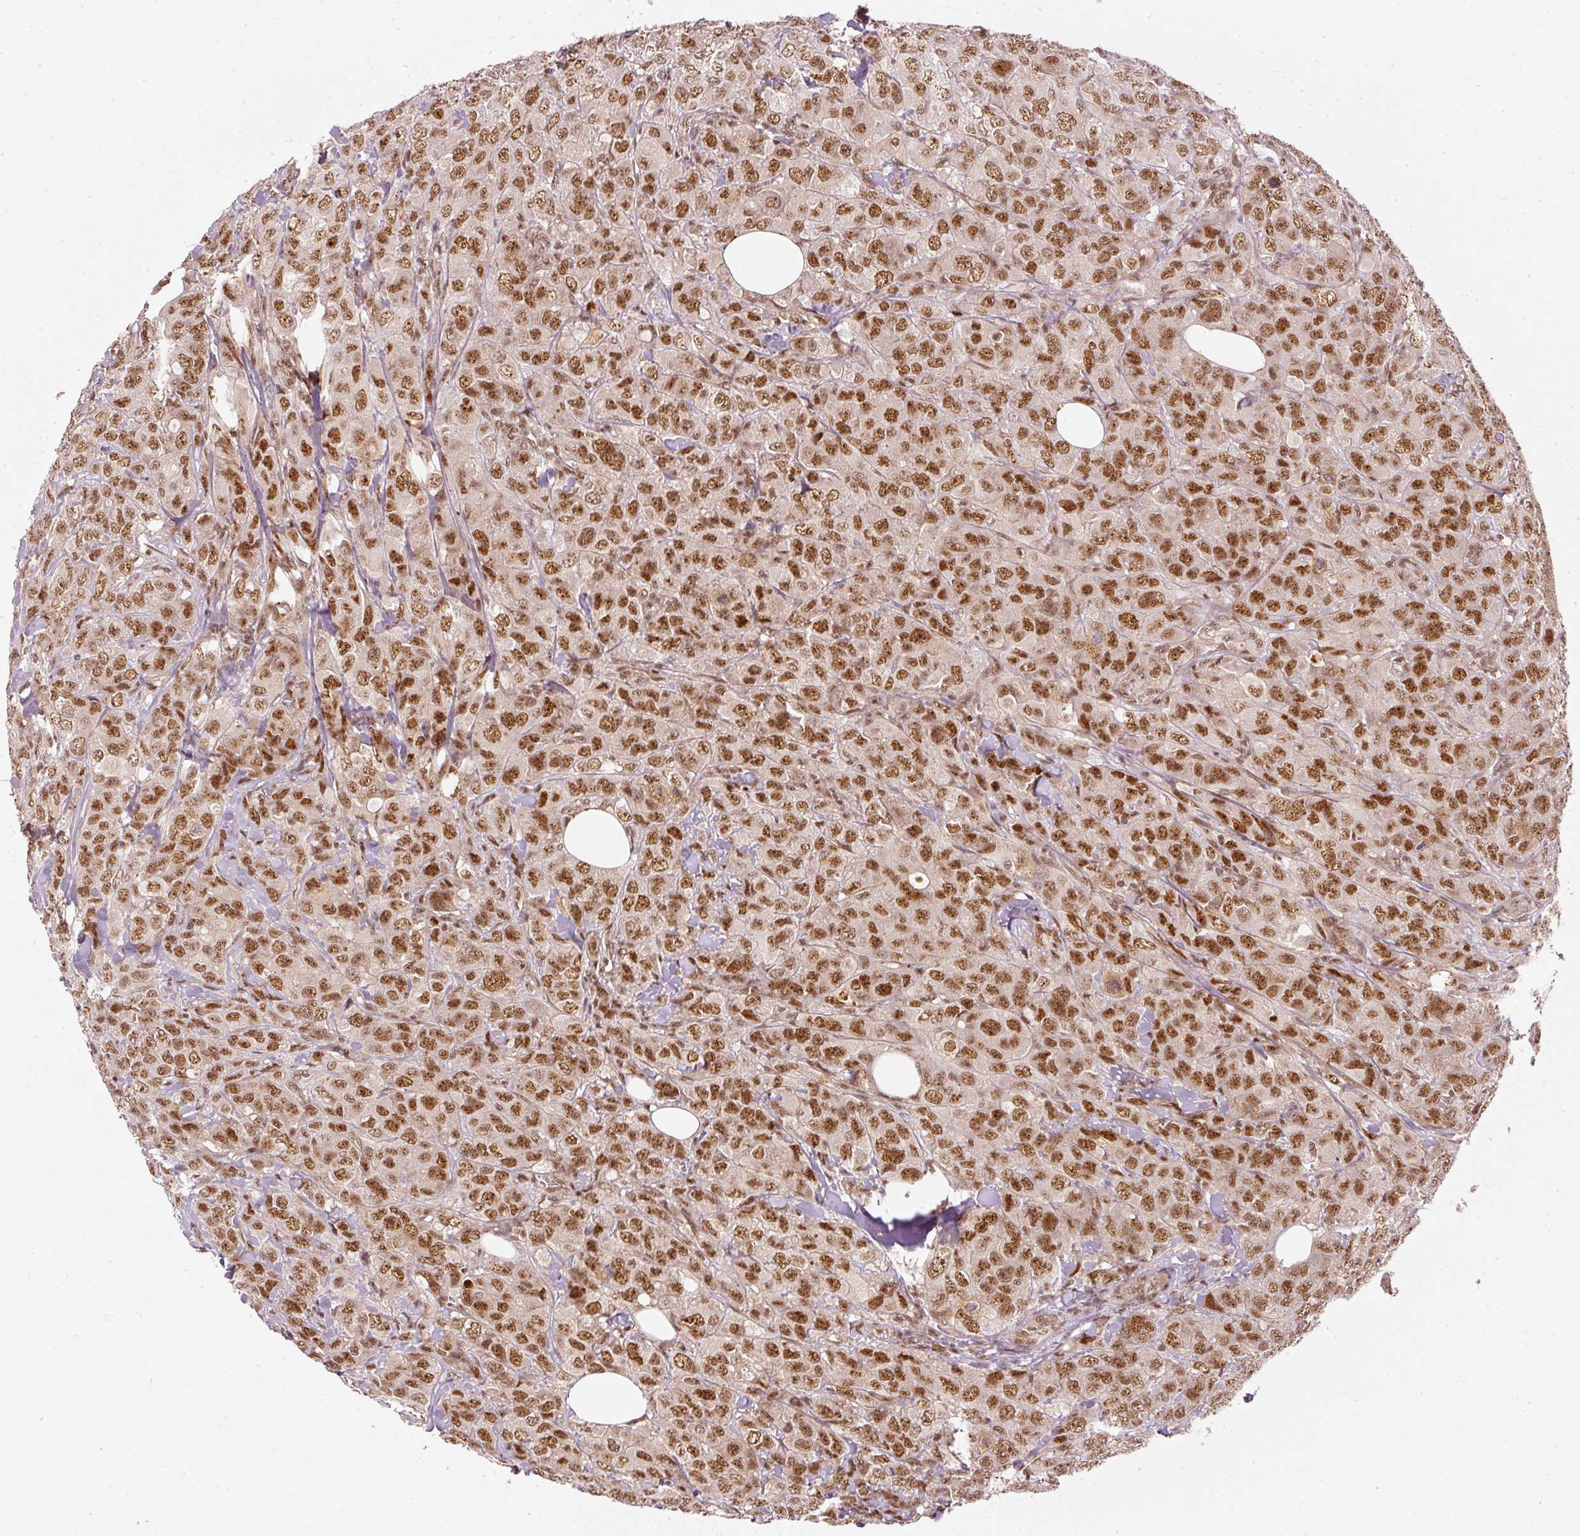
{"staining": {"intensity": "strong", "quantity": ">75%", "location": "nuclear"}, "tissue": "breast cancer", "cell_type": "Tumor cells", "image_type": "cancer", "snomed": [{"axis": "morphology", "description": "Duct carcinoma"}, {"axis": "topography", "description": "Breast"}], "caption": "DAB immunohistochemical staining of intraductal carcinoma (breast) shows strong nuclear protein expression in about >75% of tumor cells. (brown staining indicates protein expression, while blue staining denotes nuclei).", "gene": "THOC6", "patient": {"sex": "female", "age": 43}}